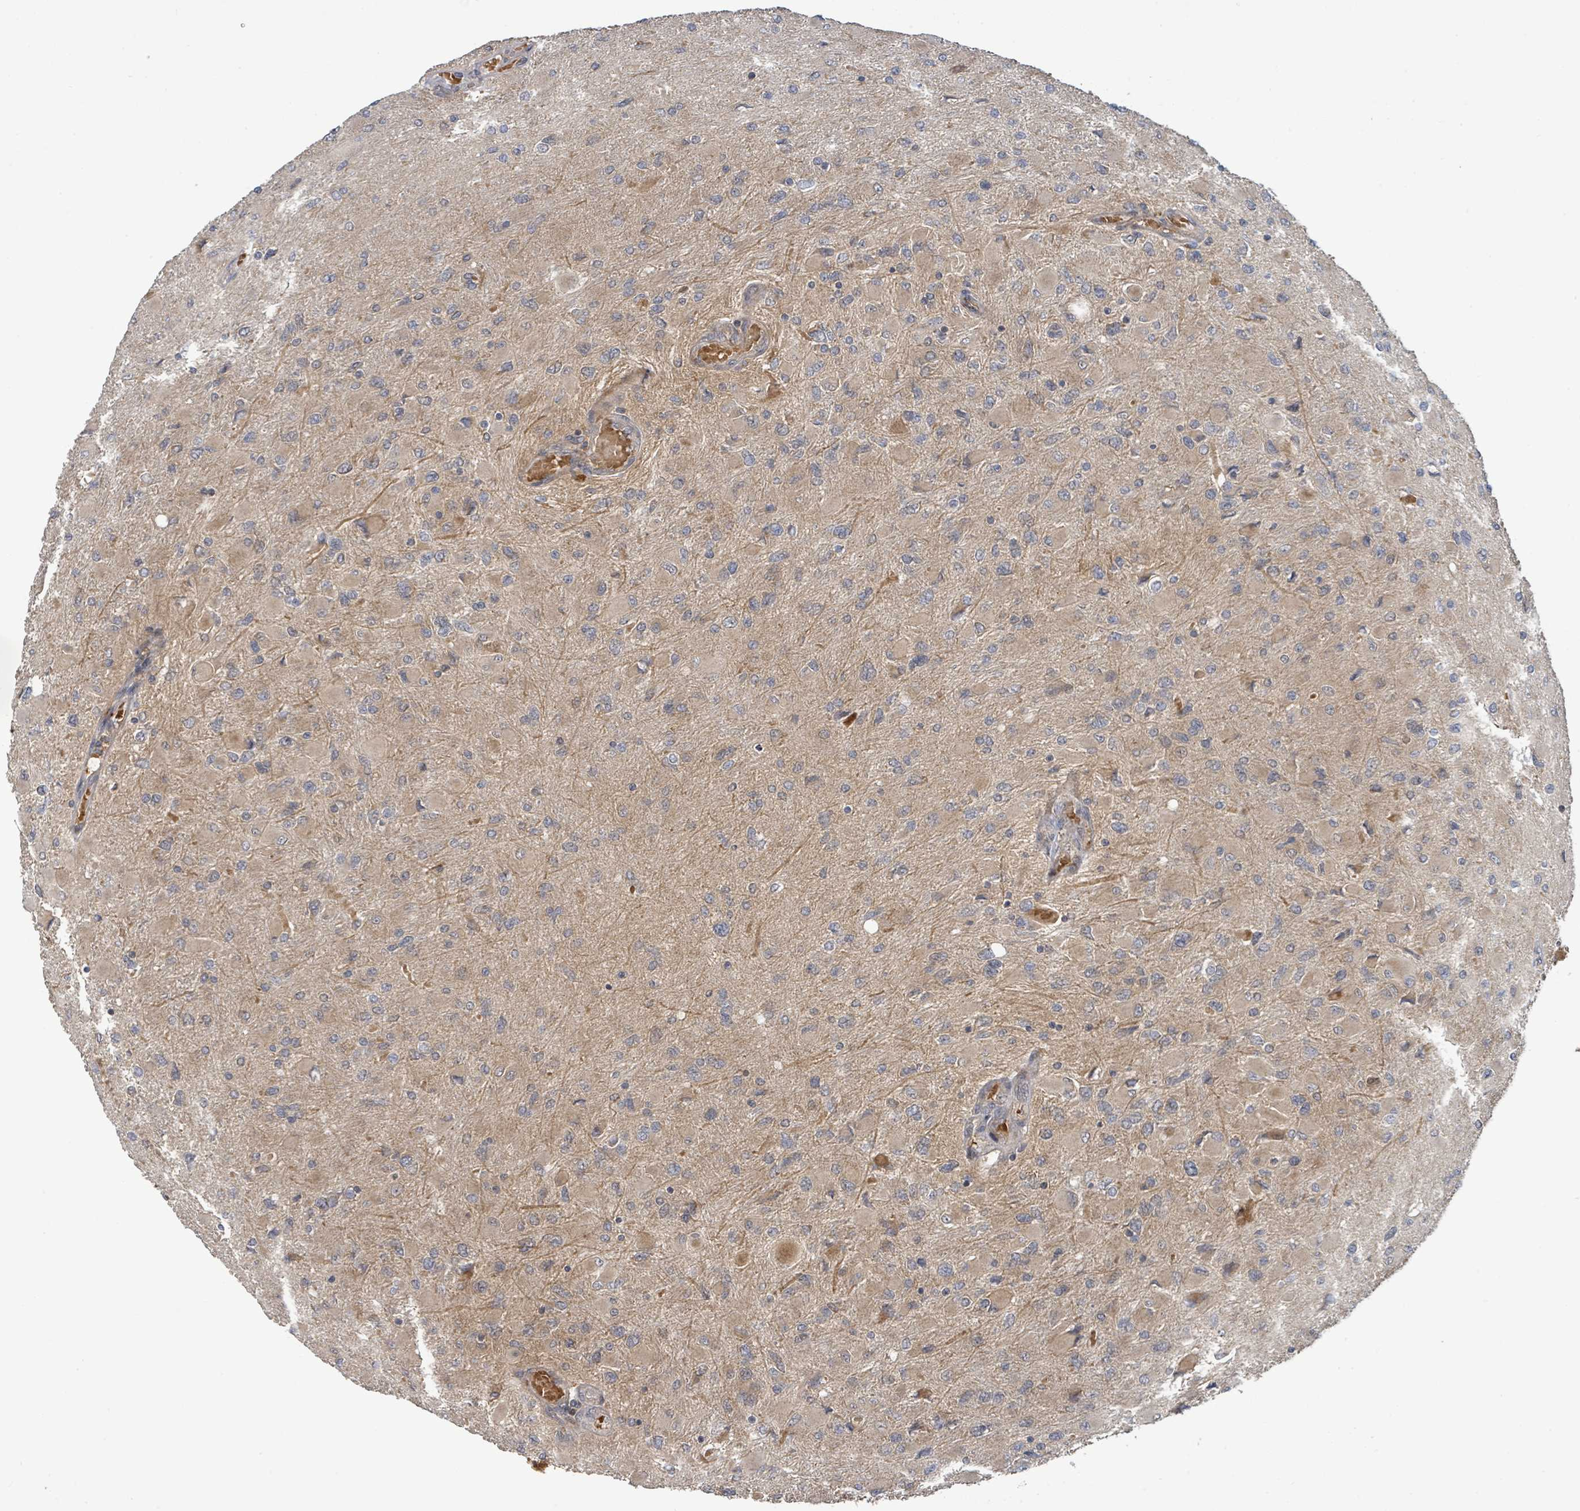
{"staining": {"intensity": "weak", "quantity": "25%-75%", "location": "cytoplasmic/membranous"}, "tissue": "glioma", "cell_type": "Tumor cells", "image_type": "cancer", "snomed": [{"axis": "morphology", "description": "Glioma, malignant, High grade"}, {"axis": "topography", "description": "Cerebral cortex"}], "caption": "Weak cytoplasmic/membranous positivity for a protein is seen in approximately 25%-75% of tumor cells of glioma using immunohistochemistry.", "gene": "ITGA11", "patient": {"sex": "female", "age": 36}}